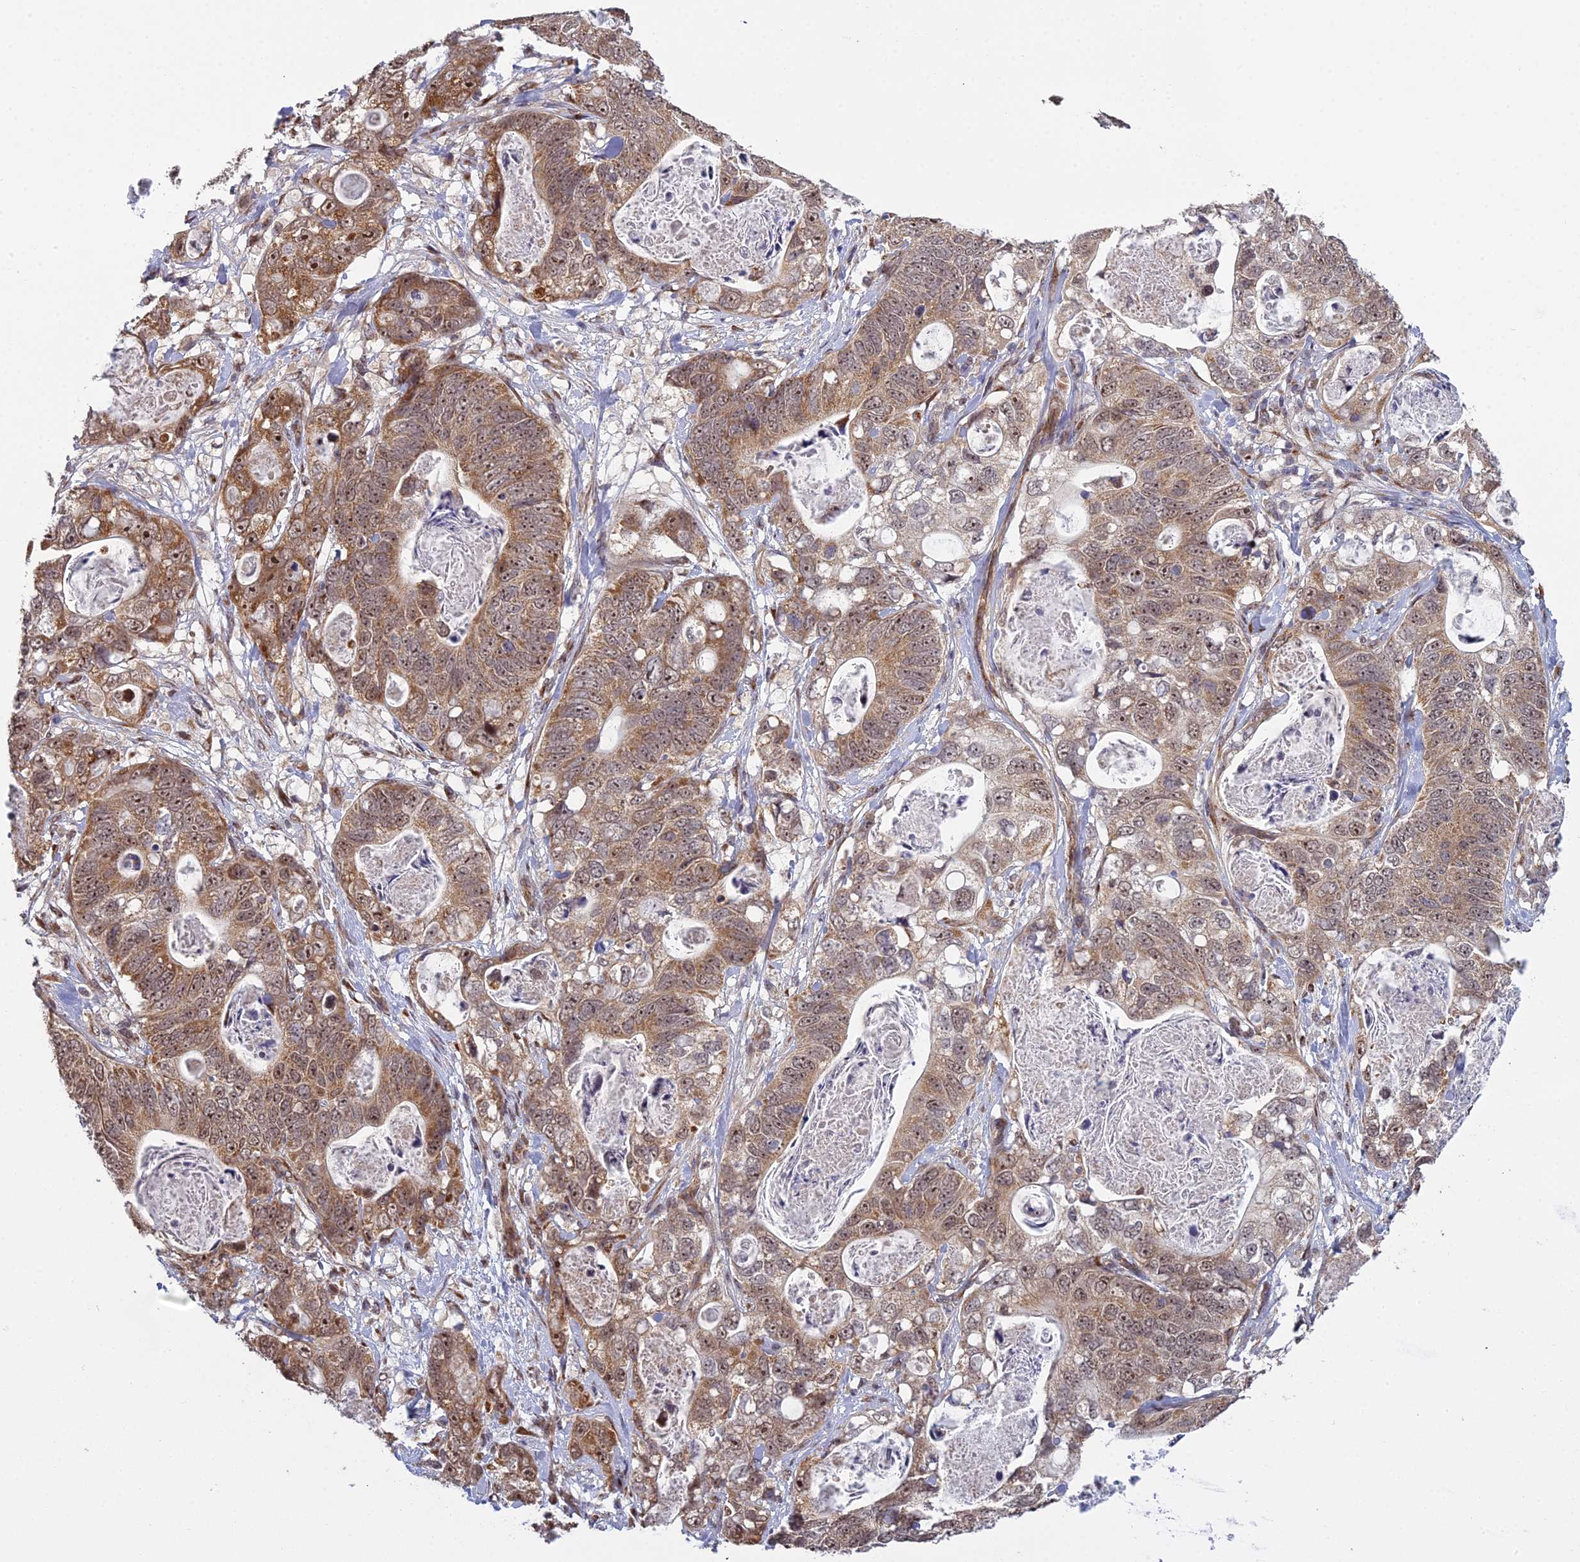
{"staining": {"intensity": "moderate", "quantity": ">75%", "location": "cytoplasmic/membranous,nuclear"}, "tissue": "stomach cancer", "cell_type": "Tumor cells", "image_type": "cancer", "snomed": [{"axis": "morphology", "description": "Normal tissue, NOS"}, {"axis": "morphology", "description": "Adenocarcinoma, NOS"}, {"axis": "topography", "description": "Stomach"}], "caption": "DAB (3,3'-diaminobenzidine) immunohistochemical staining of human adenocarcinoma (stomach) demonstrates moderate cytoplasmic/membranous and nuclear protein positivity in approximately >75% of tumor cells.", "gene": "MEOX1", "patient": {"sex": "female", "age": 89}}